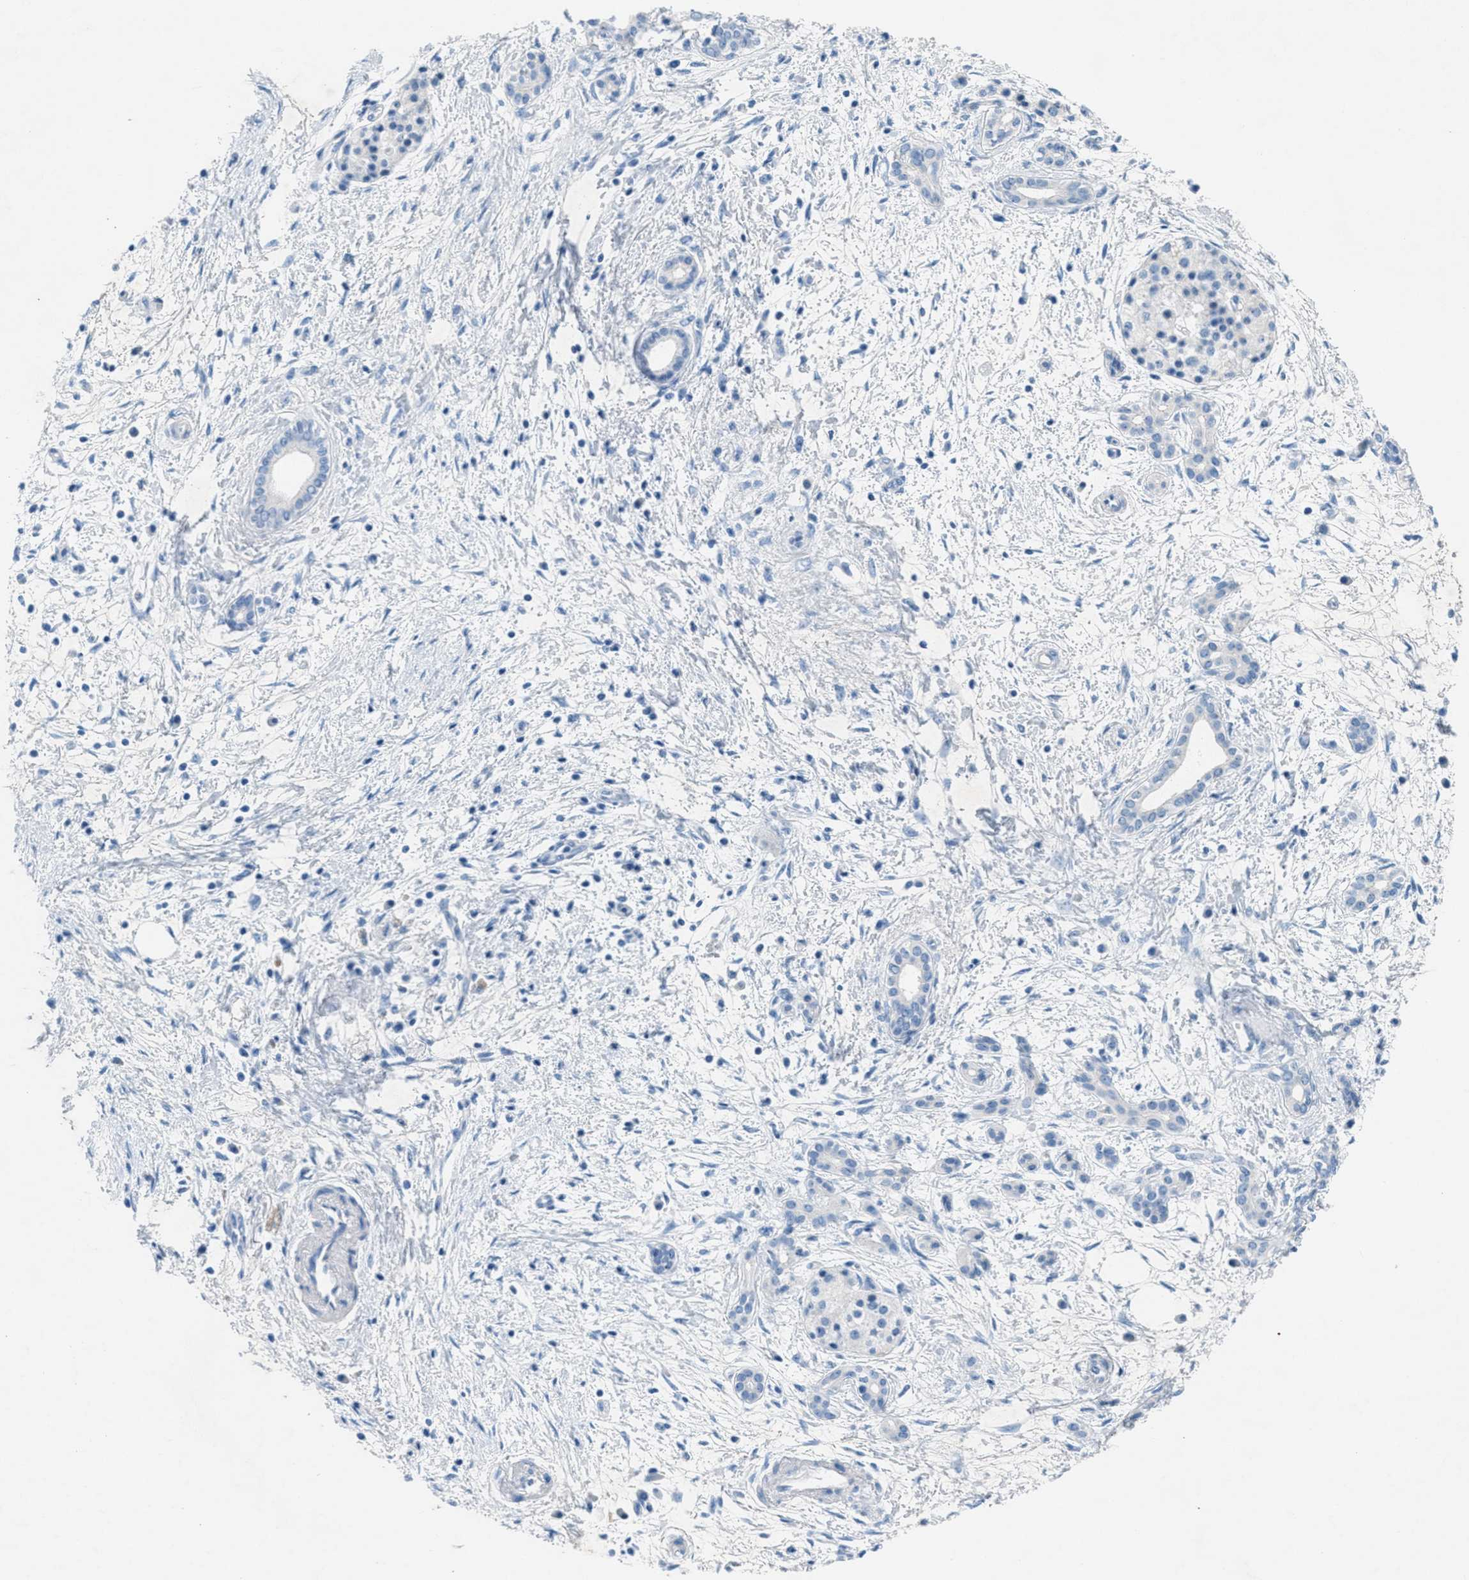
{"staining": {"intensity": "negative", "quantity": "none", "location": "none"}, "tissue": "pancreatic cancer", "cell_type": "Tumor cells", "image_type": "cancer", "snomed": [{"axis": "morphology", "description": "Adenocarcinoma, NOS"}, {"axis": "topography", "description": "Pancreas"}], "caption": "Immunohistochemical staining of human pancreatic cancer demonstrates no significant staining in tumor cells.", "gene": "GALNT17", "patient": {"sex": "female", "age": 70}}